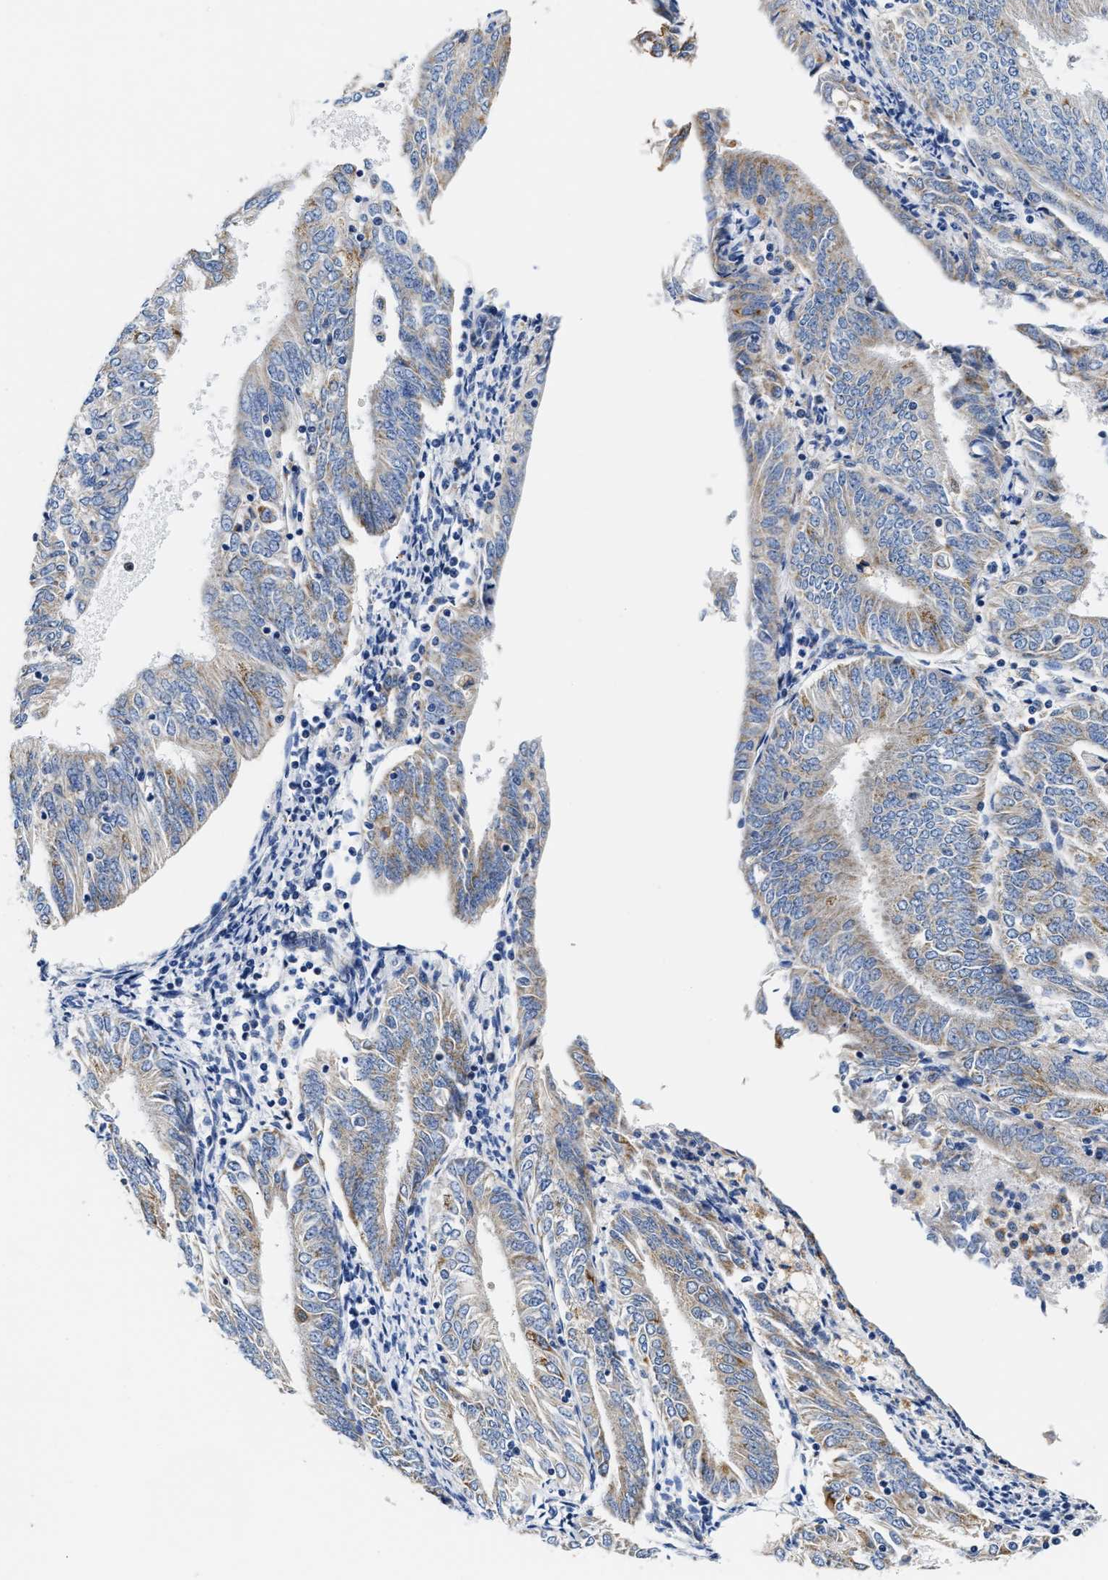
{"staining": {"intensity": "weak", "quantity": "25%-75%", "location": "cytoplasmic/membranous"}, "tissue": "endometrial cancer", "cell_type": "Tumor cells", "image_type": "cancer", "snomed": [{"axis": "morphology", "description": "Adenocarcinoma, NOS"}, {"axis": "topography", "description": "Endometrium"}], "caption": "Brown immunohistochemical staining in human endometrial cancer (adenocarcinoma) reveals weak cytoplasmic/membranous staining in approximately 25%-75% of tumor cells.", "gene": "ACADVL", "patient": {"sex": "female", "age": 58}}